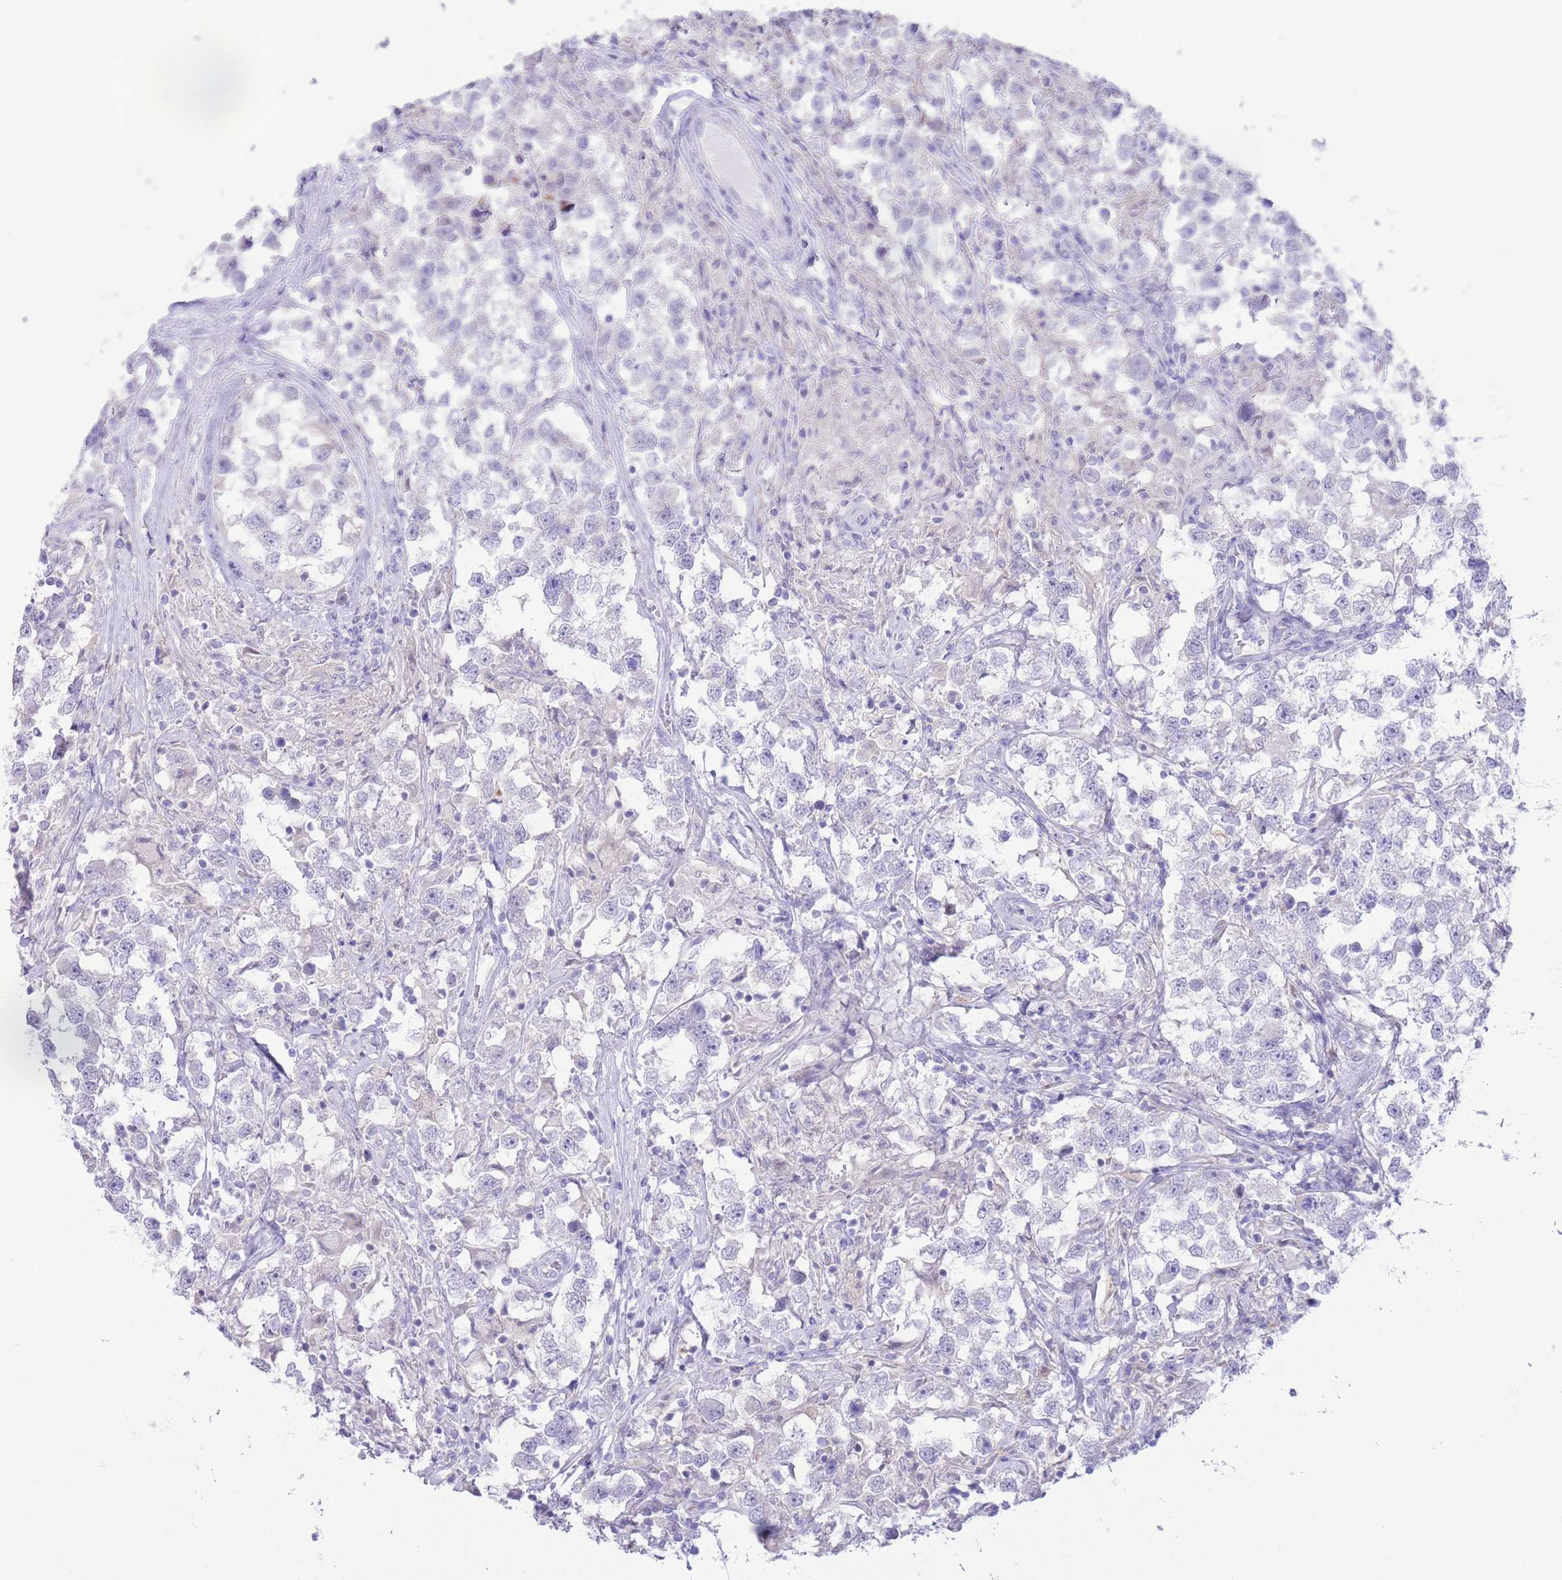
{"staining": {"intensity": "negative", "quantity": "none", "location": "none"}, "tissue": "testis cancer", "cell_type": "Tumor cells", "image_type": "cancer", "snomed": [{"axis": "morphology", "description": "Seminoma, NOS"}, {"axis": "topography", "description": "Testis"}], "caption": "Immunohistochemistry image of testis seminoma stained for a protein (brown), which demonstrates no positivity in tumor cells.", "gene": "FAH", "patient": {"sex": "male", "age": 46}}